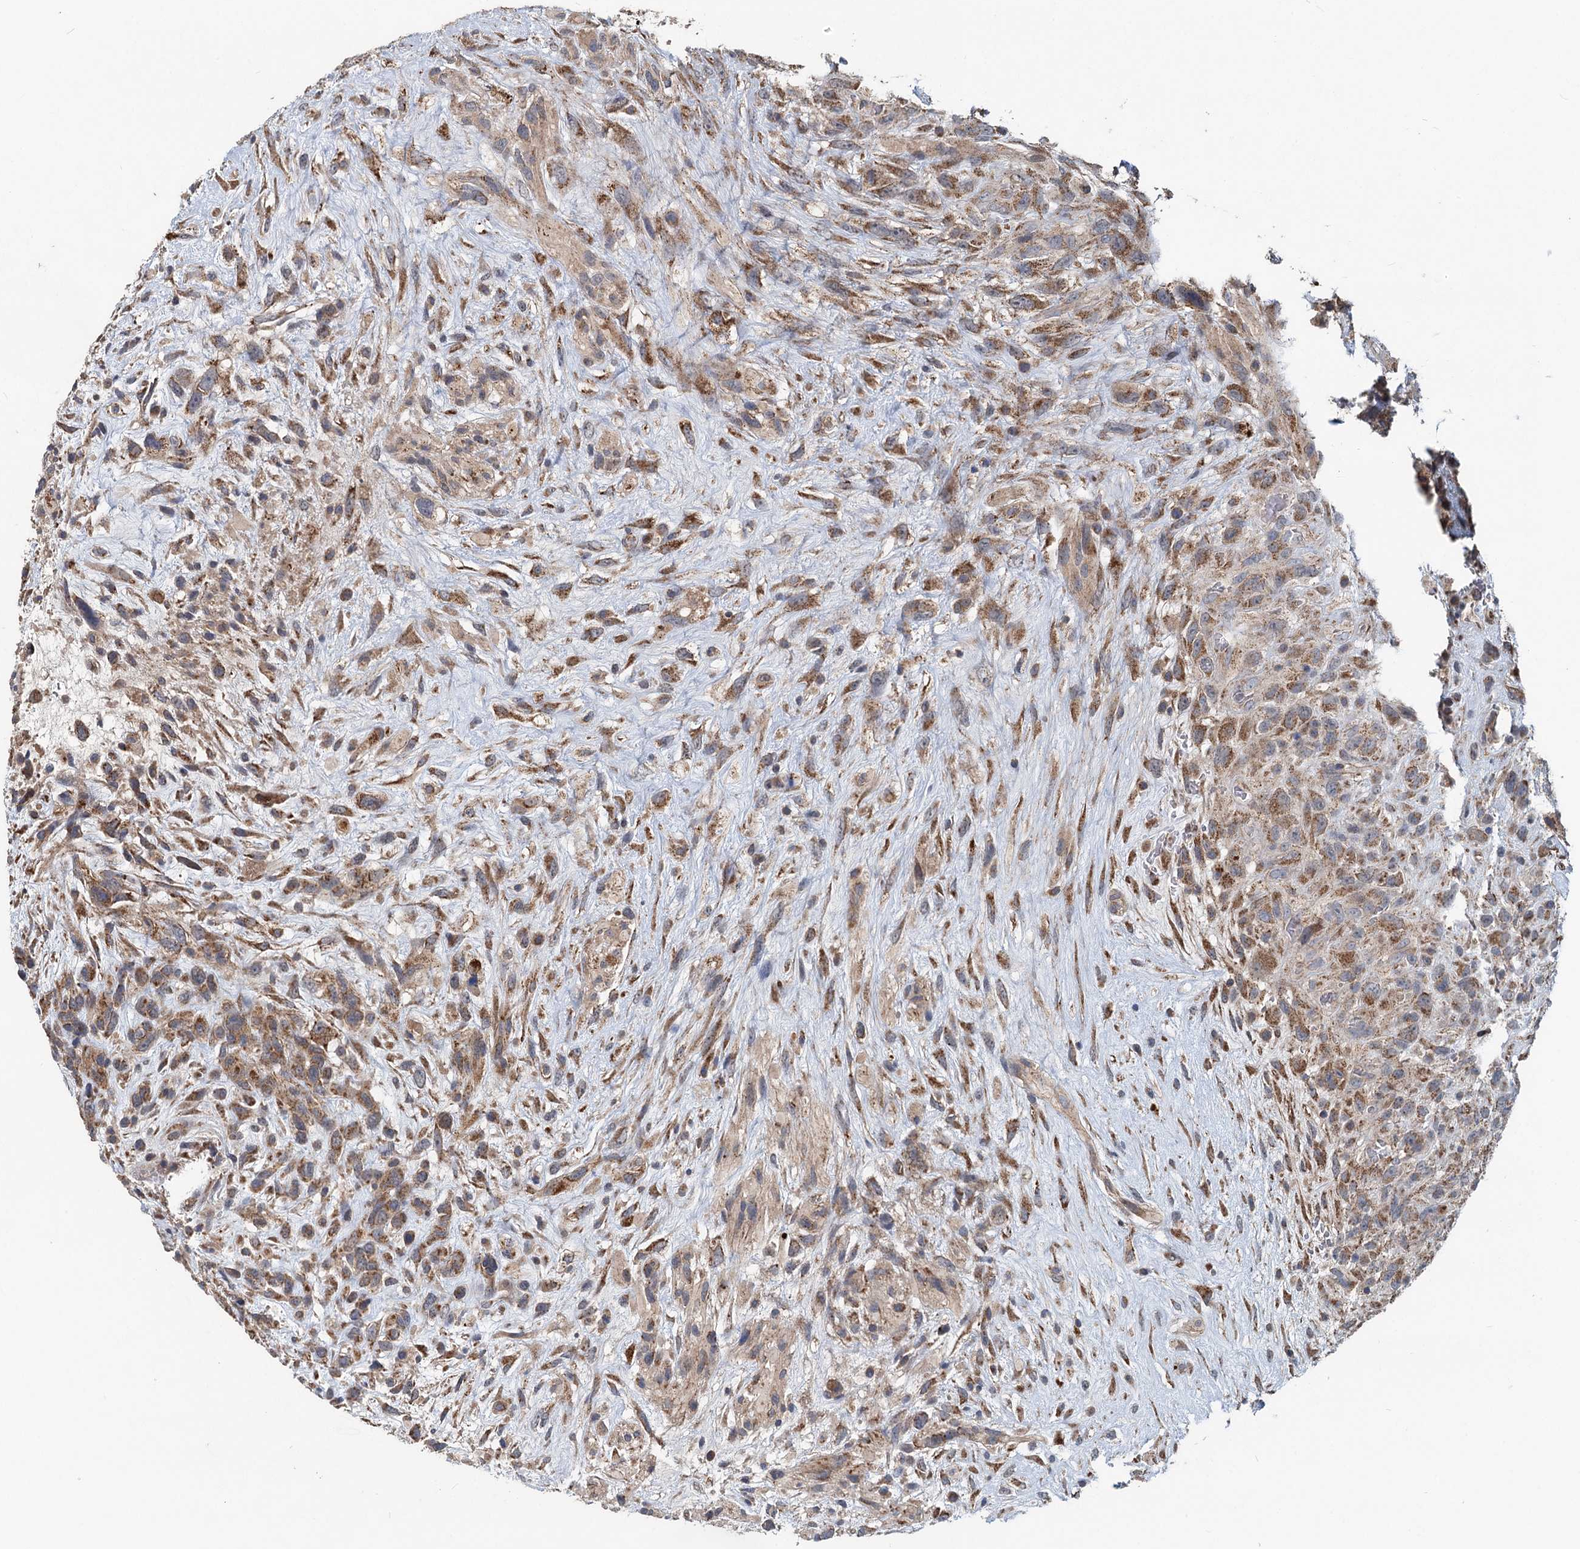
{"staining": {"intensity": "moderate", "quantity": ">75%", "location": "cytoplasmic/membranous"}, "tissue": "glioma", "cell_type": "Tumor cells", "image_type": "cancer", "snomed": [{"axis": "morphology", "description": "Glioma, malignant, High grade"}, {"axis": "topography", "description": "Brain"}], "caption": "A brown stain shows moderate cytoplasmic/membranous staining of a protein in malignant glioma (high-grade) tumor cells.", "gene": "OTUB1", "patient": {"sex": "male", "age": 61}}